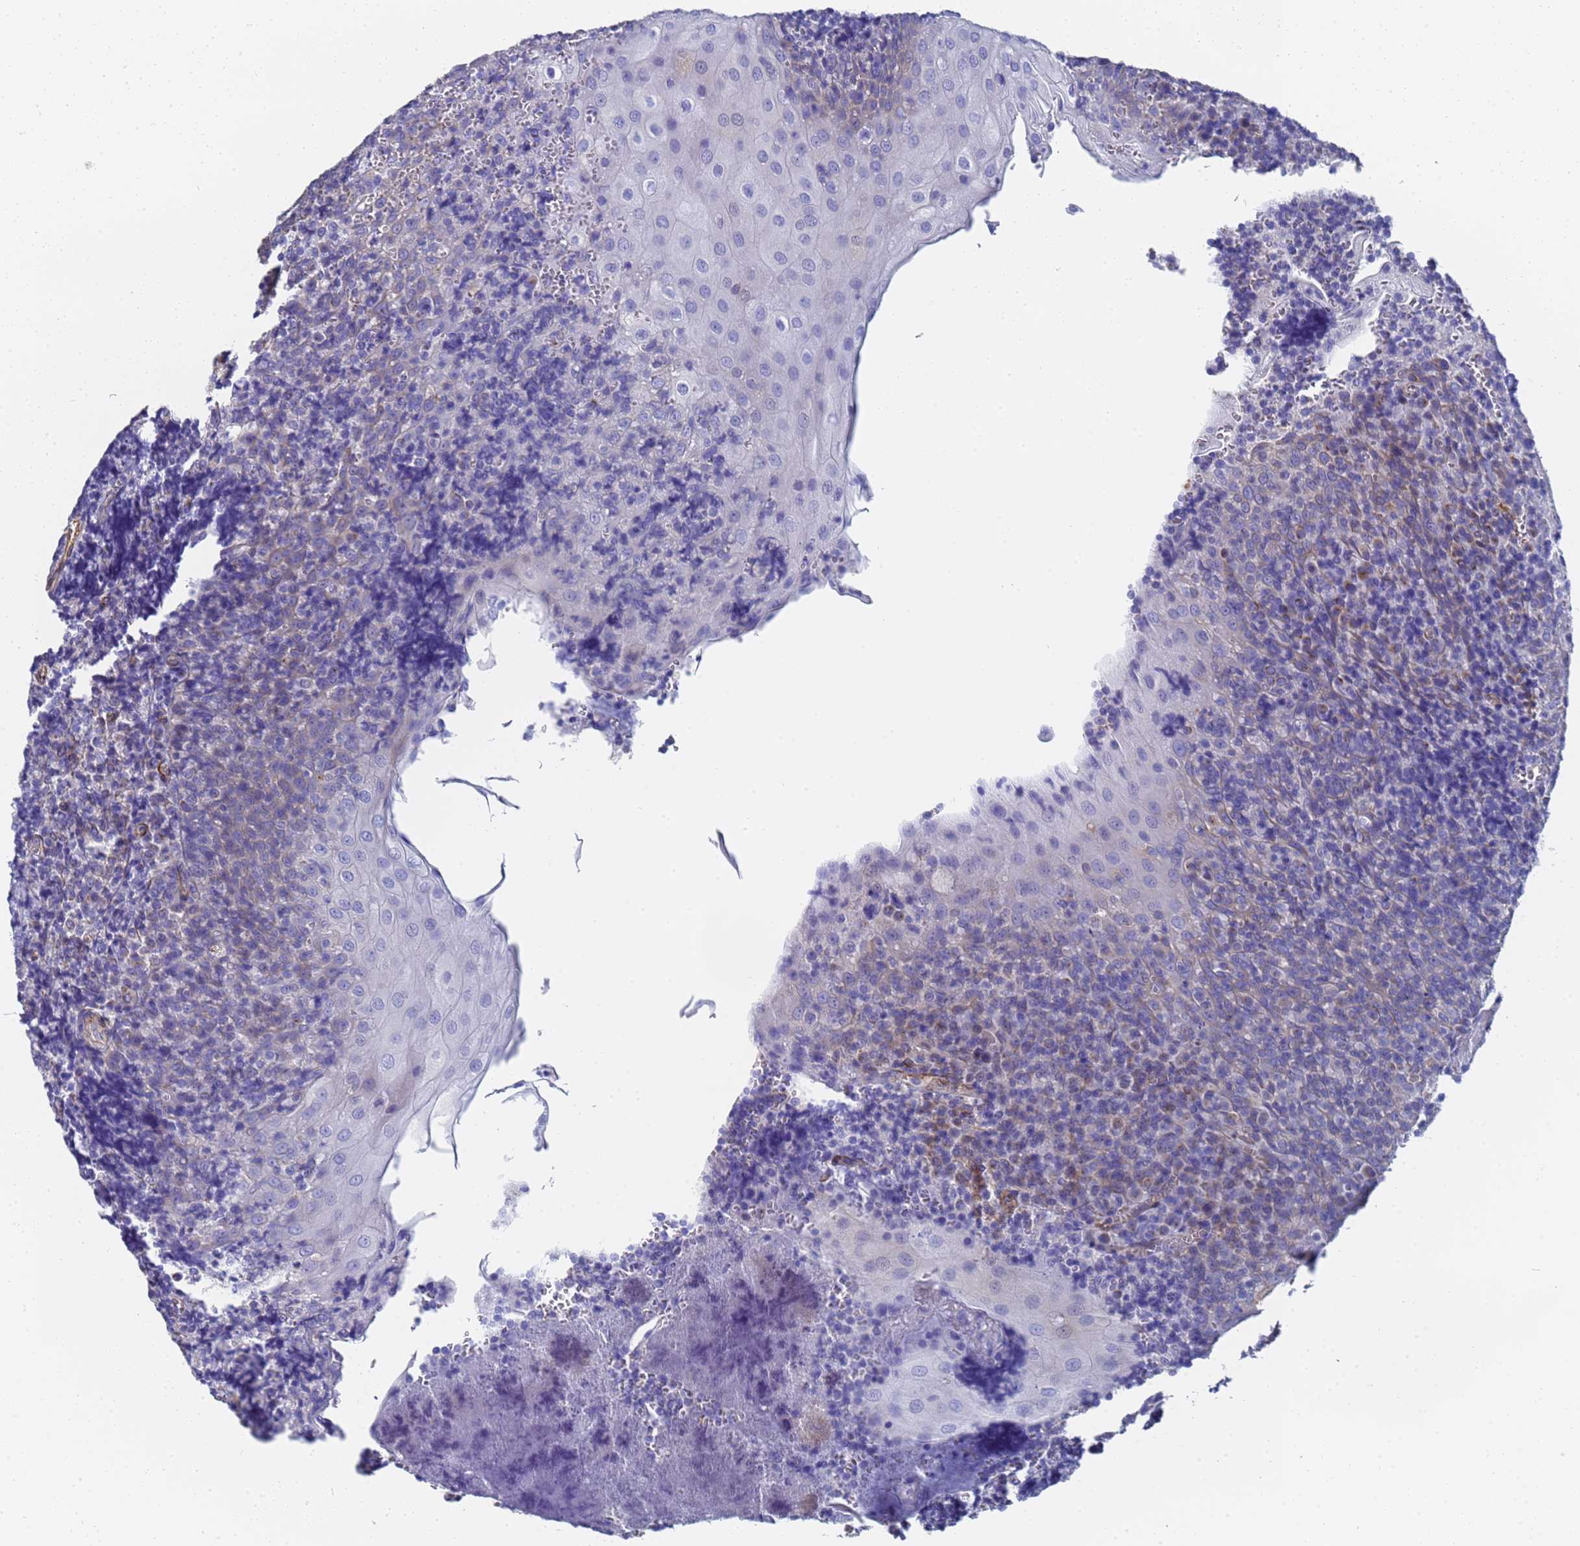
{"staining": {"intensity": "negative", "quantity": "none", "location": "none"}, "tissue": "tonsil", "cell_type": "Germinal center cells", "image_type": "normal", "snomed": [{"axis": "morphology", "description": "Normal tissue, NOS"}, {"axis": "topography", "description": "Tonsil"}], "caption": "Immunohistochemistry photomicrograph of normal human tonsil stained for a protein (brown), which displays no expression in germinal center cells. (Stains: DAB (3,3'-diaminobenzidine) immunohistochemistry (IHC) with hematoxylin counter stain, Microscopy: brightfield microscopy at high magnification).", "gene": "ENSG00000198211", "patient": {"sex": "male", "age": 27}}